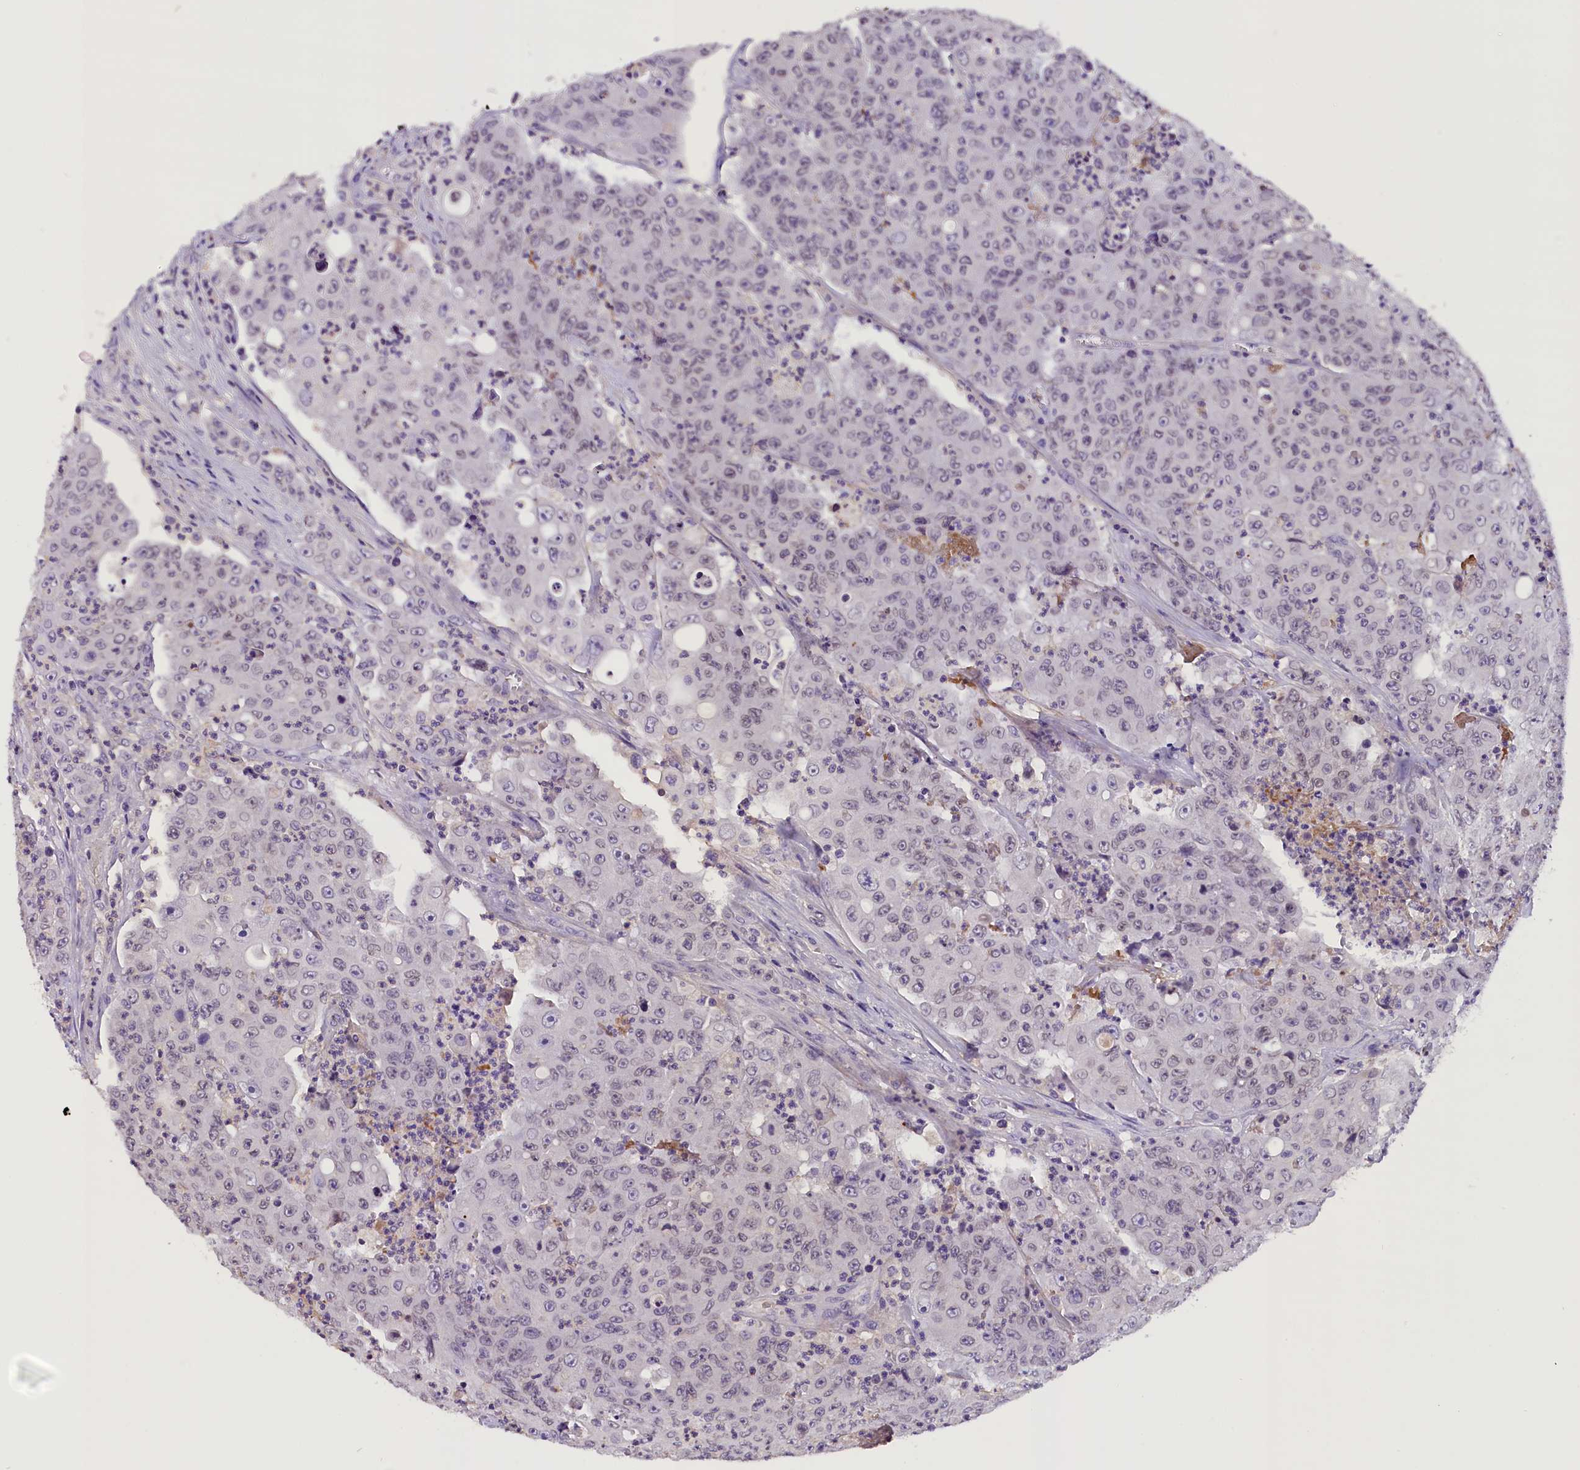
{"staining": {"intensity": "negative", "quantity": "none", "location": "none"}, "tissue": "colorectal cancer", "cell_type": "Tumor cells", "image_type": "cancer", "snomed": [{"axis": "morphology", "description": "Adenocarcinoma, NOS"}, {"axis": "topography", "description": "Colon"}], "caption": "Colorectal adenocarcinoma was stained to show a protein in brown. There is no significant expression in tumor cells.", "gene": "MEX3B", "patient": {"sex": "male", "age": 51}}